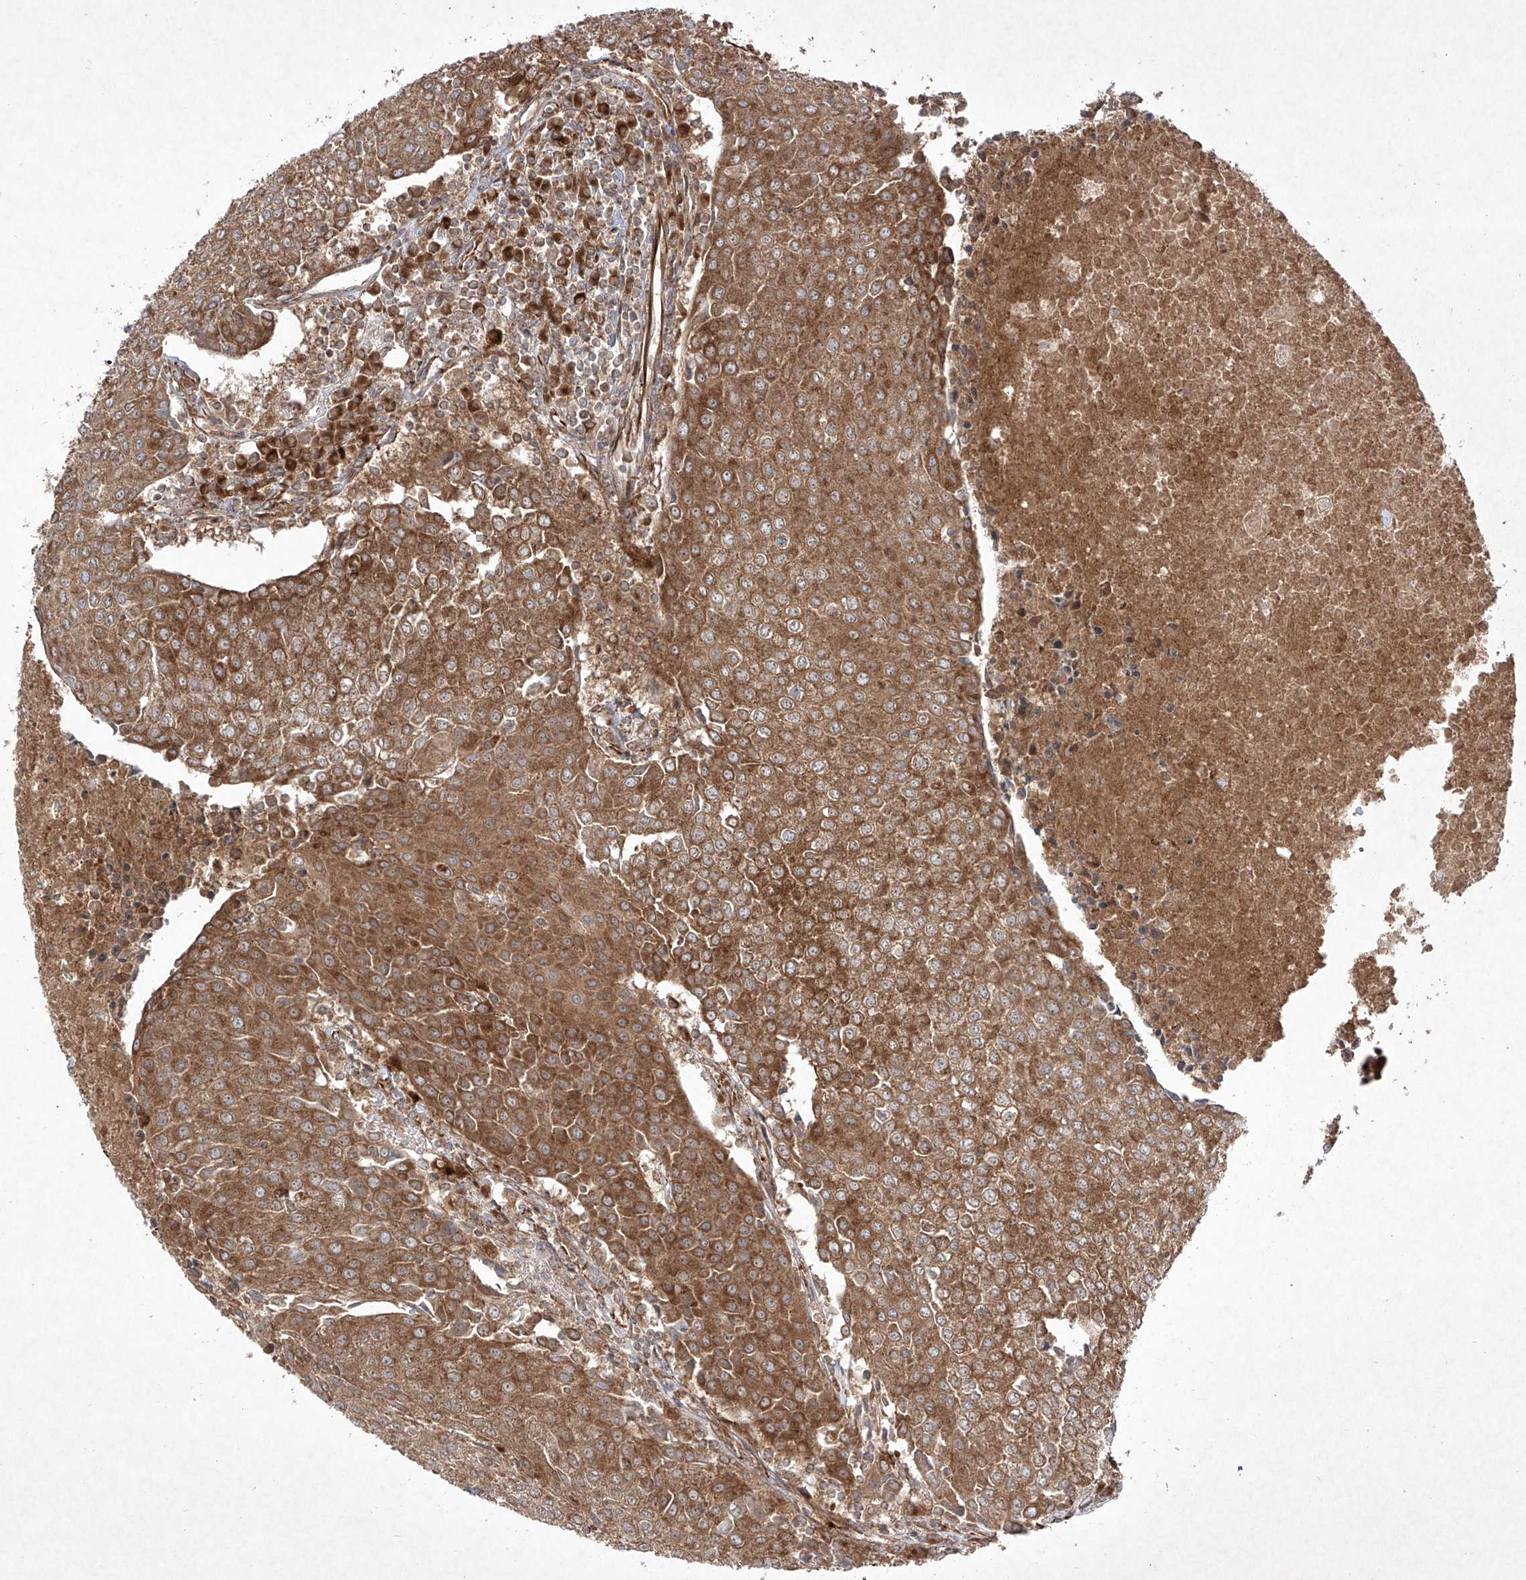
{"staining": {"intensity": "moderate", "quantity": ">75%", "location": "cytoplasmic/membranous"}, "tissue": "urothelial cancer", "cell_type": "Tumor cells", "image_type": "cancer", "snomed": [{"axis": "morphology", "description": "Urothelial carcinoma, High grade"}, {"axis": "topography", "description": "Urinary bladder"}], "caption": "DAB (3,3'-diaminobenzidine) immunohistochemical staining of urothelial cancer reveals moderate cytoplasmic/membranous protein expression in about >75% of tumor cells.", "gene": "YKT6", "patient": {"sex": "female", "age": 85}}